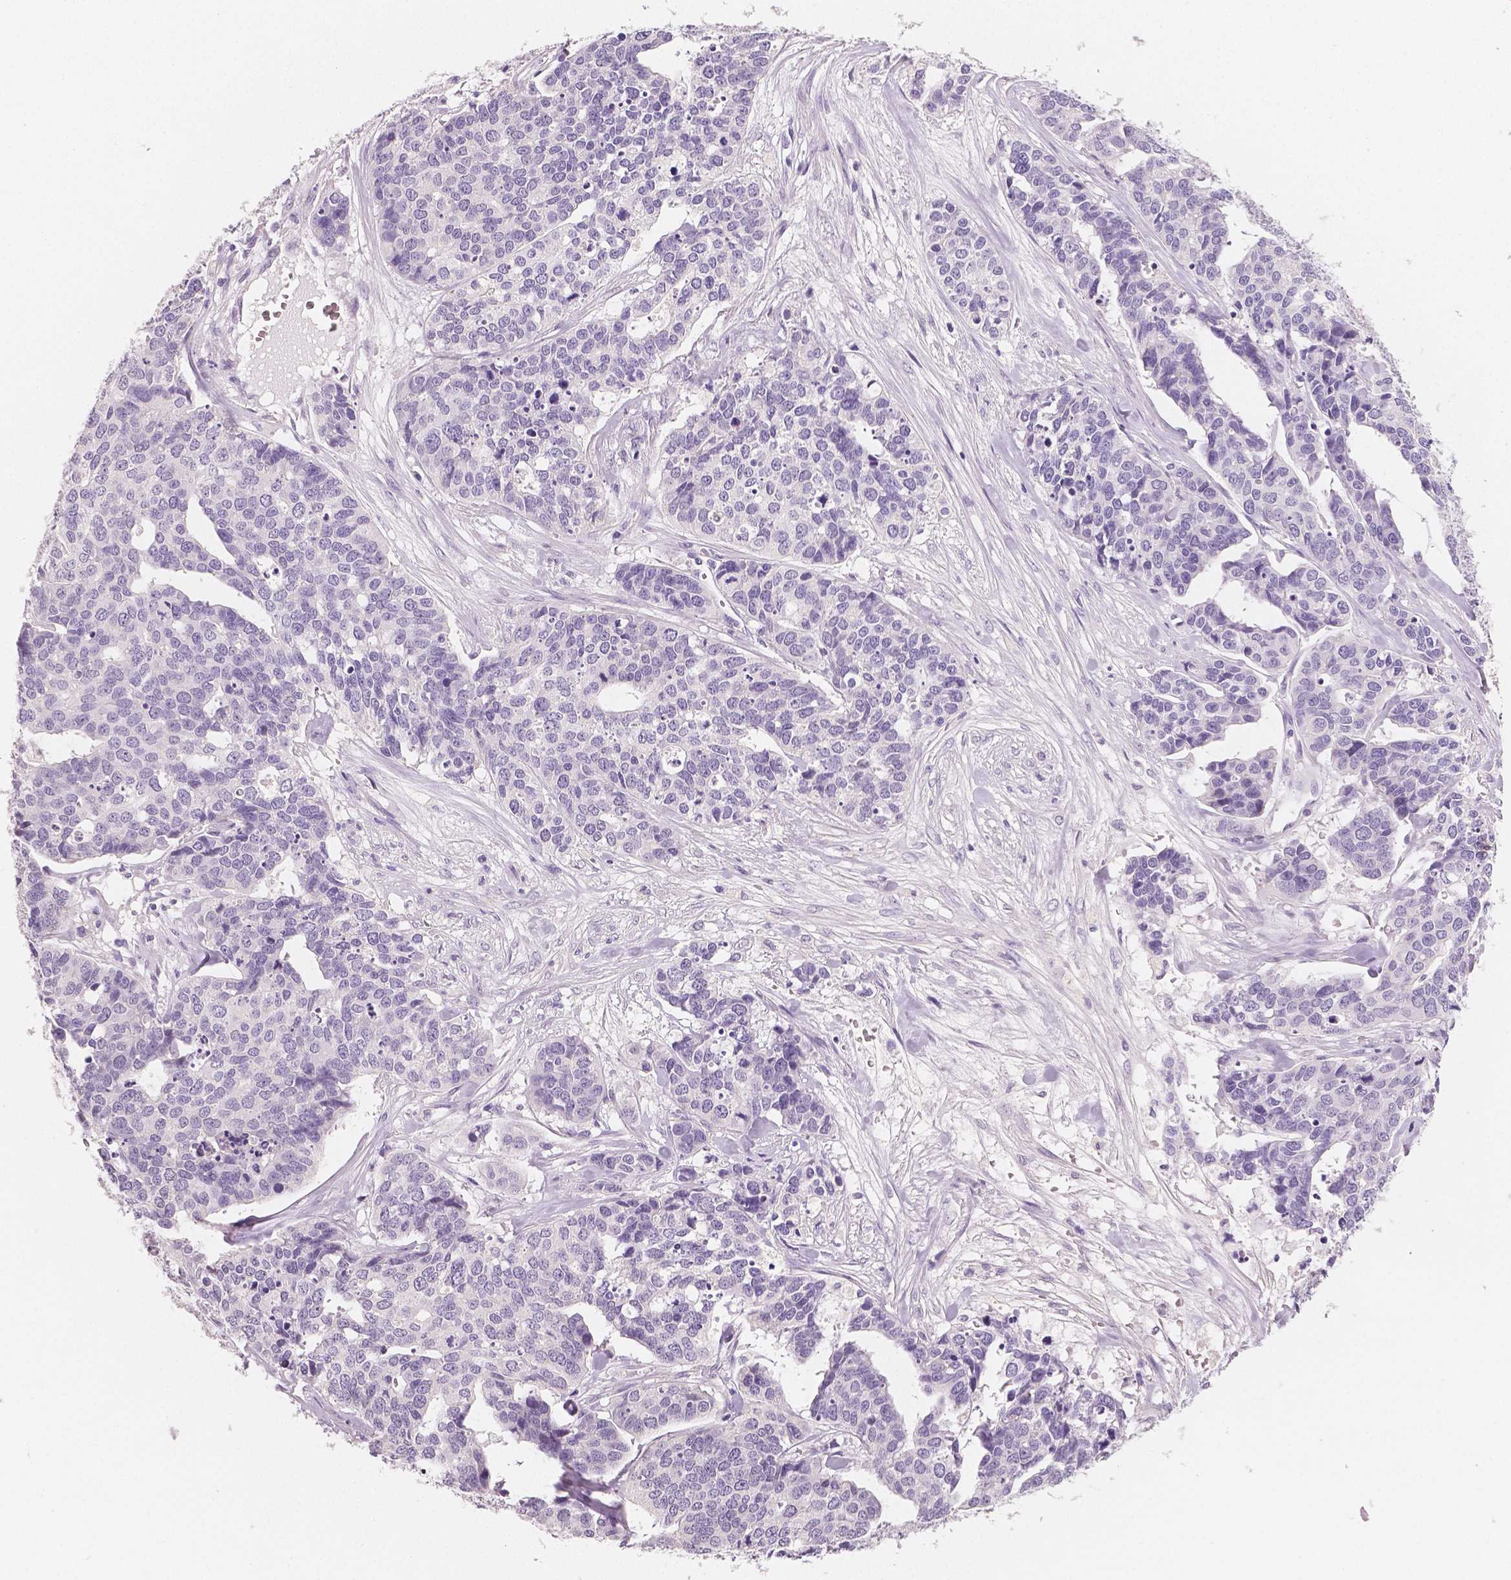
{"staining": {"intensity": "negative", "quantity": "none", "location": "none"}, "tissue": "ovarian cancer", "cell_type": "Tumor cells", "image_type": "cancer", "snomed": [{"axis": "morphology", "description": "Carcinoma, endometroid"}, {"axis": "topography", "description": "Ovary"}], "caption": "Tumor cells show no significant staining in ovarian endometroid carcinoma. (DAB immunohistochemistry with hematoxylin counter stain).", "gene": "TSPAN7", "patient": {"sex": "female", "age": 65}}